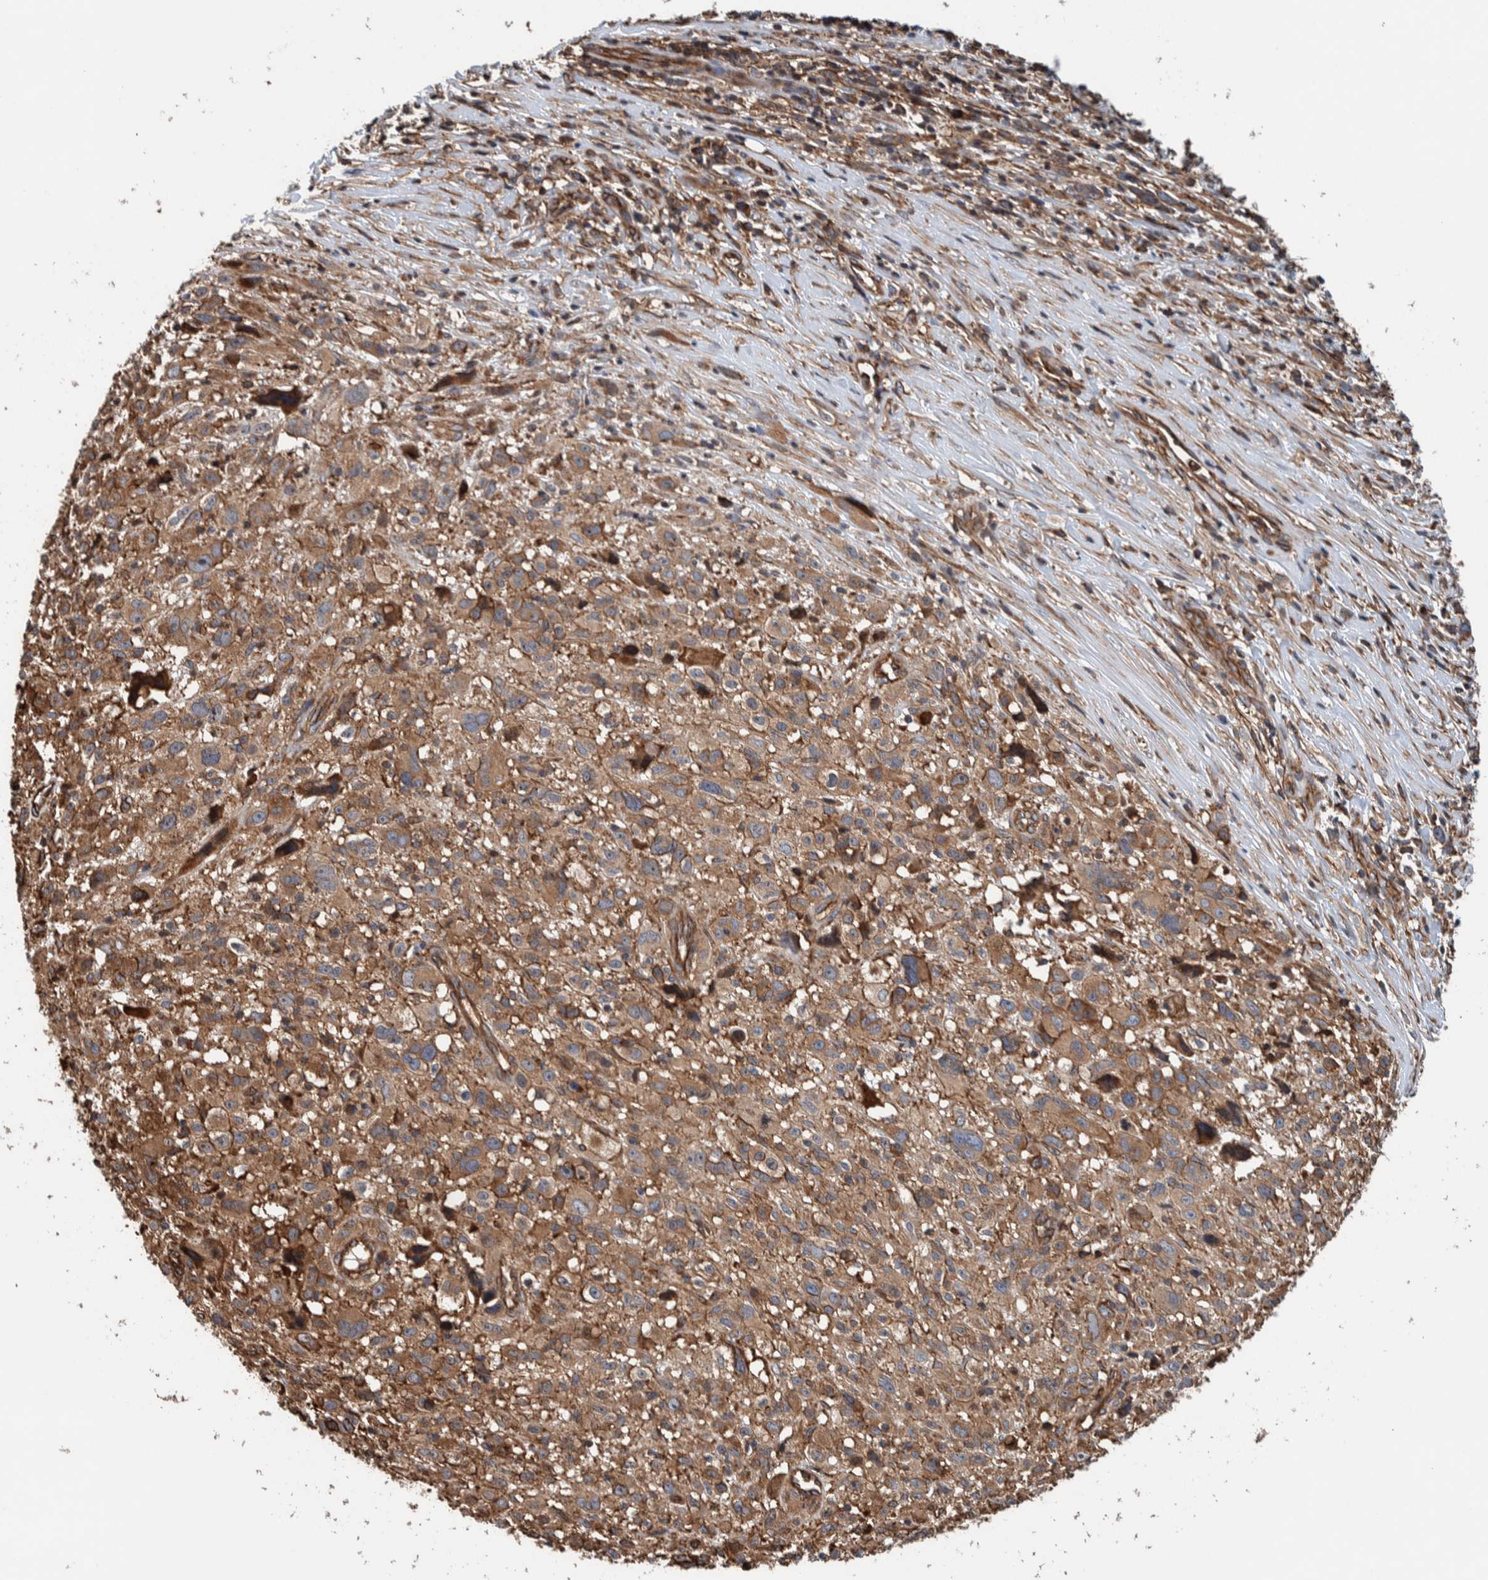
{"staining": {"intensity": "moderate", "quantity": ">75%", "location": "cytoplasmic/membranous"}, "tissue": "melanoma", "cell_type": "Tumor cells", "image_type": "cancer", "snomed": [{"axis": "morphology", "description": "Malignant melanoma, NOS"}, {"axis": "topography", "description": "Skin"}], "caption": "A medium amount of moderate cytoplasmic/membranous staining is present in about >75% of tumor cells in malignant melanoma tissue. The staining was performed using DAB (3,3'-diaminobenzidine), with brown indicating positive protein expression. Nuclei are stained blue with hematoxylin.", "gene": "PKD1L1", "patient": {"sex": "female", "age": 55}}